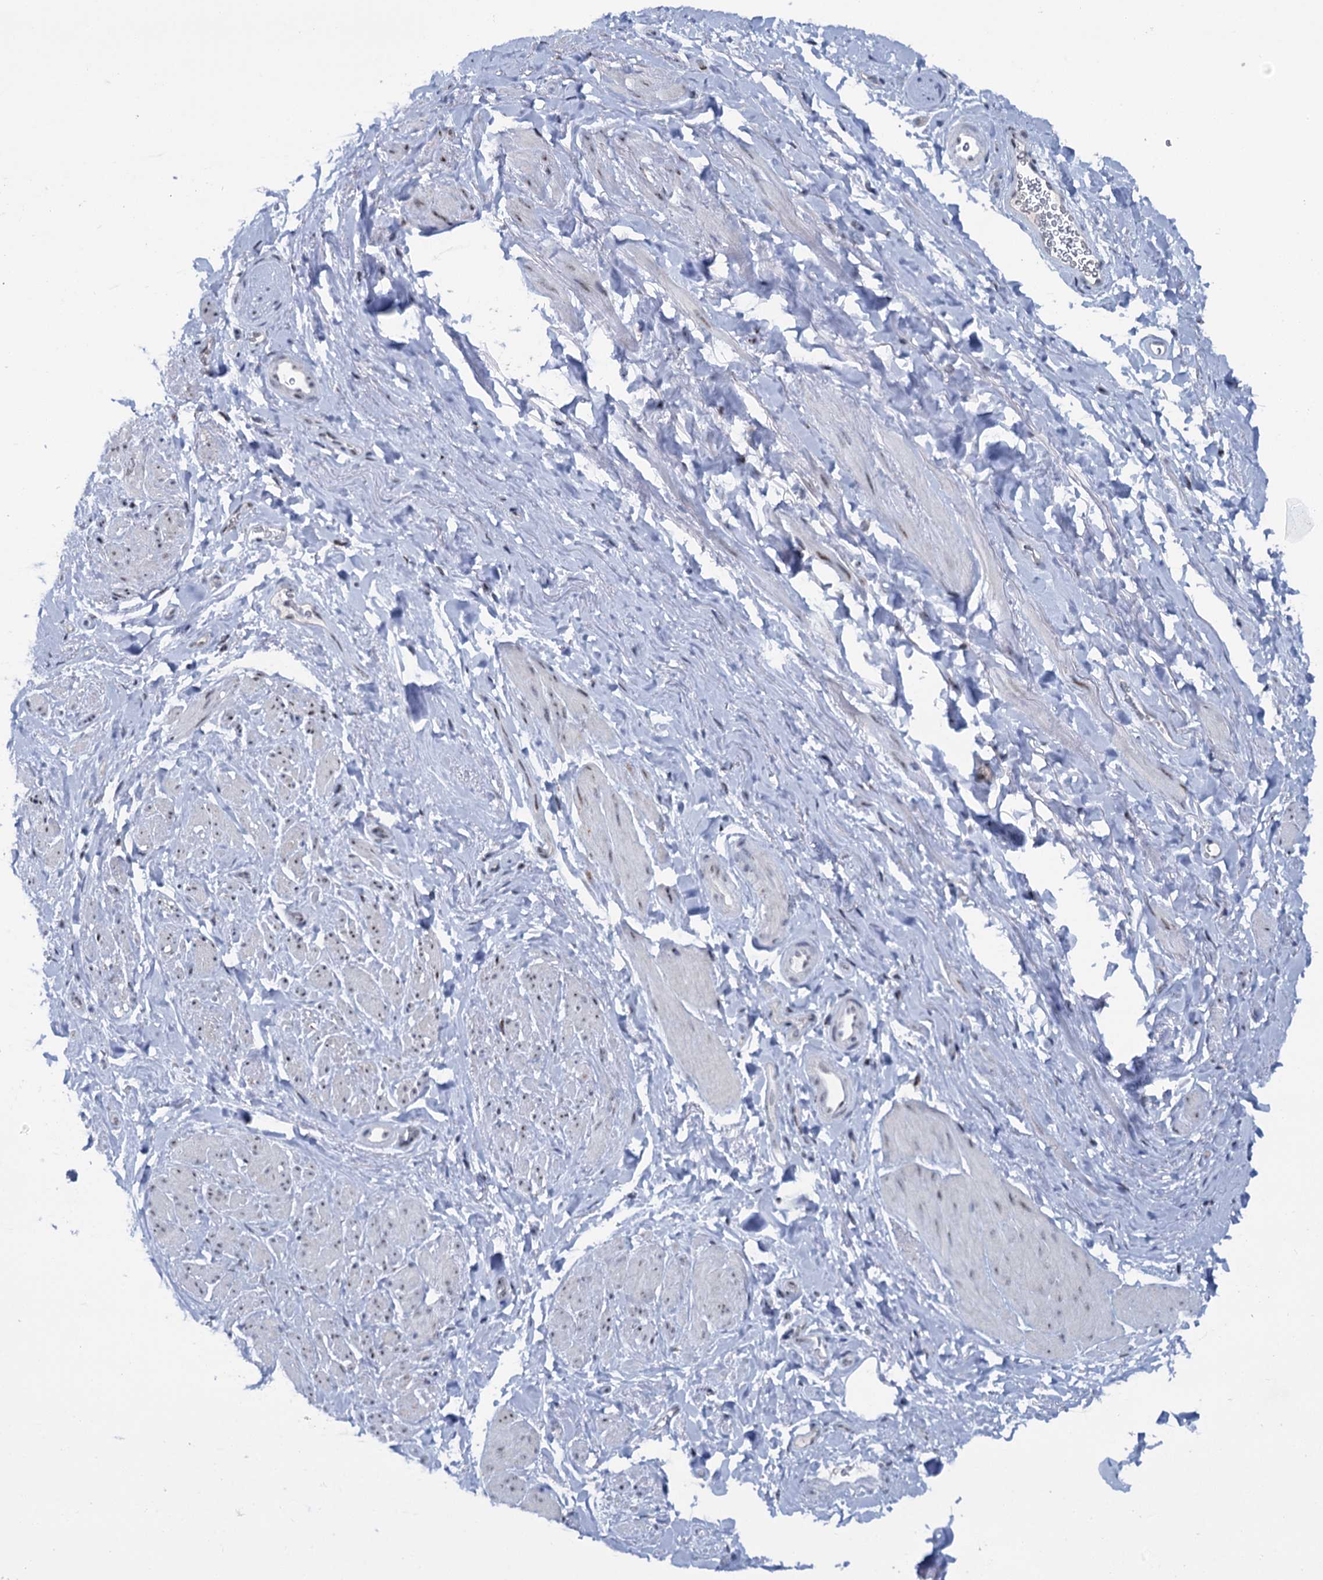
{"staining": {"intensity": "weak", "quantity": "25%-75%", "location": "nuclear"}, "tissue": "smooth muscle", "cell_type": "Smooth muscle cells", "image_type": "normal", "snomed": [{"axis": "morphology", "description": "Normal tissue, NOS"}, {"axis": "topography", "description": "Smooth muscle"}, {"axis": "topography", "description": "Peripheral nerve tissue"}], "caption": "Protein staining of benign smooth muscle exhibits weak nuclear expression in about 25%-75% of smooth muscle cells. The staining is performed using DAB (3,3'-diaminobenzidine) brown chromogen to label protein expression. The nuclei are counter-stained blue using hematoxylin.", "gene": "SREK1", "patient": {"sex": "male", "age": 69}}